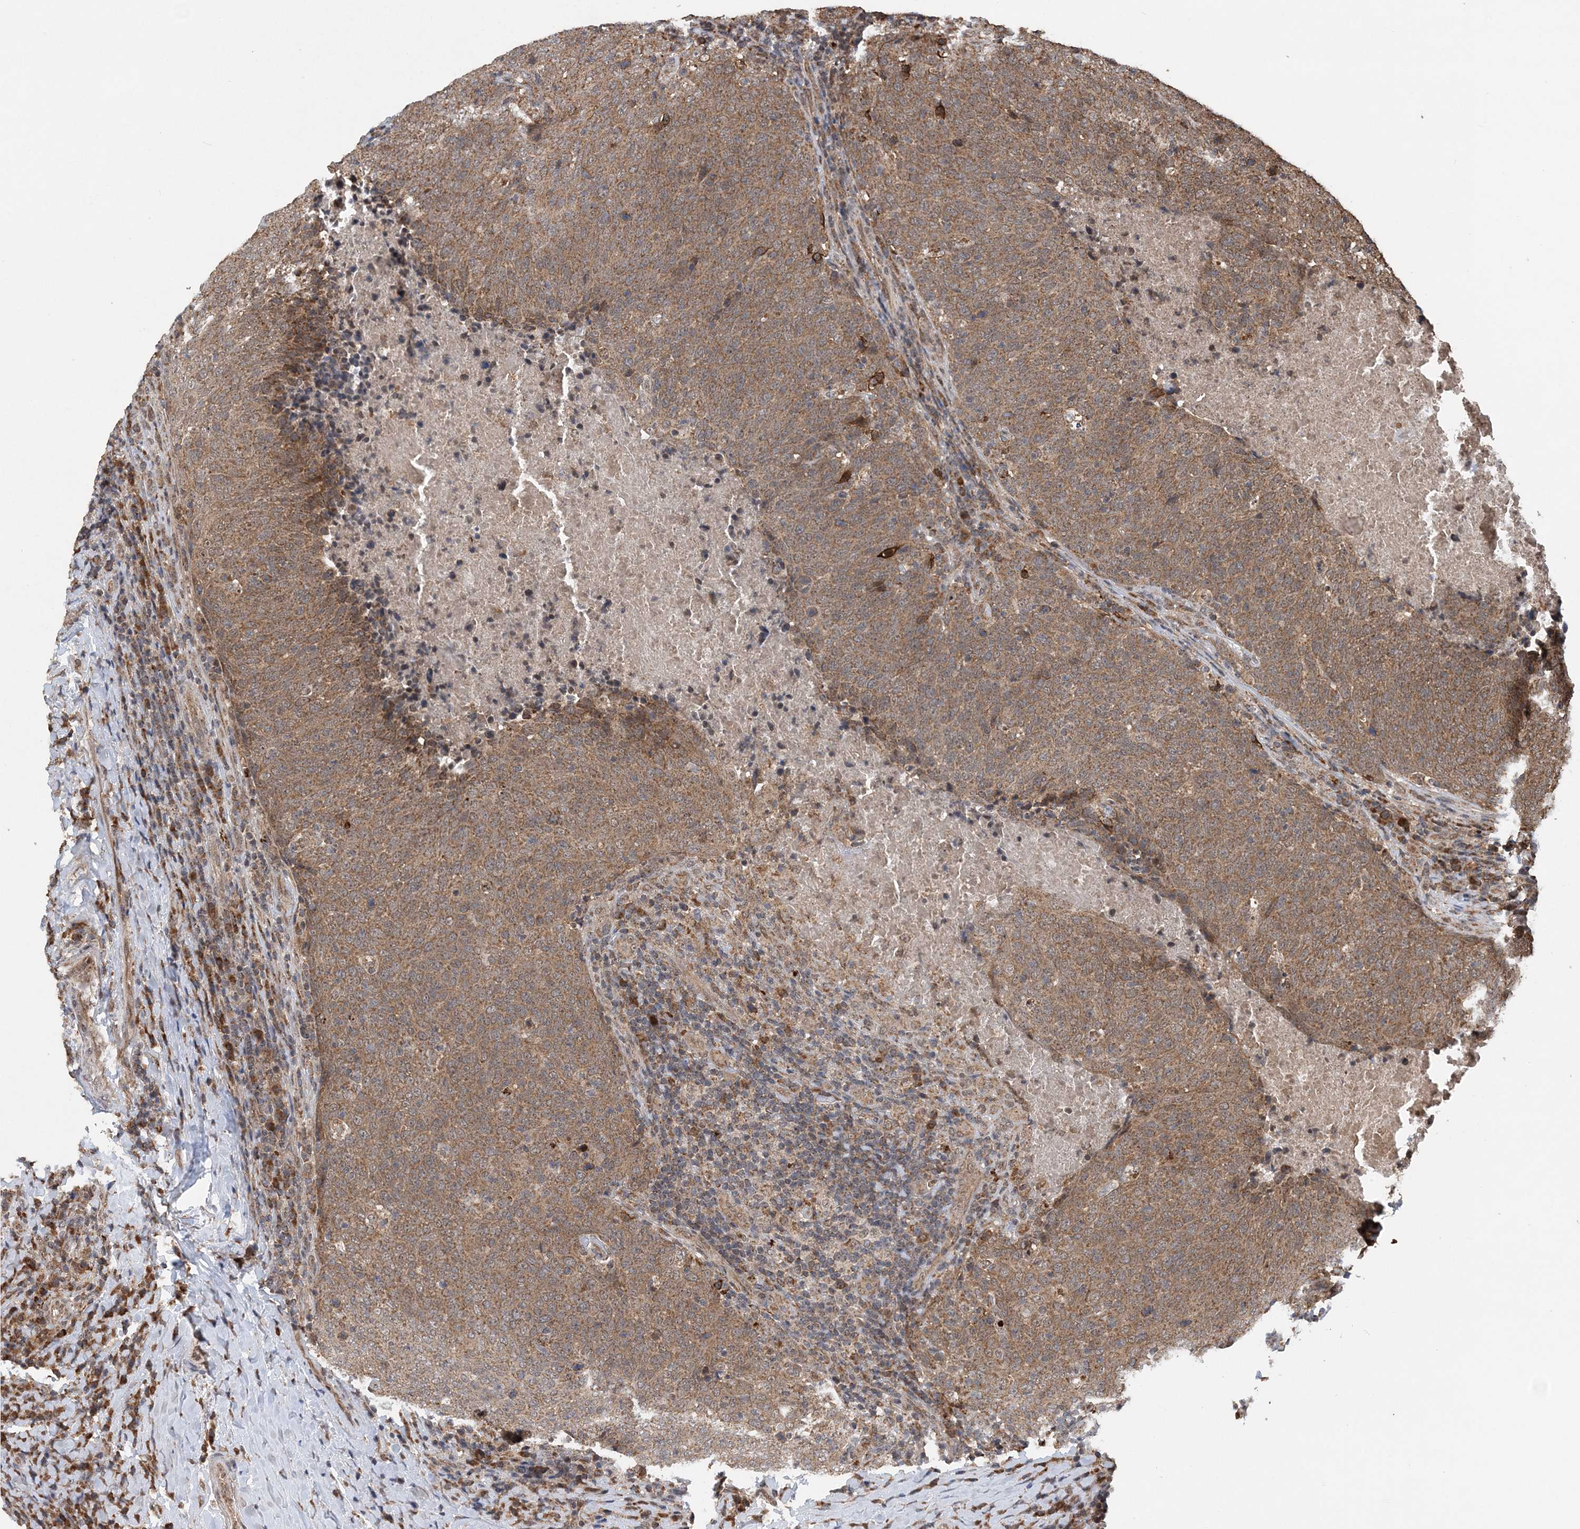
{"staining": {"intensity": "moderate", "quantity": ">75%", "location": "cytoplasmic/membranous"}, "tissue": "head and neck cancer", "cell_type": "Tumor cells", "image_type": "cancer", "snomed": [{"axis": "morphology", "description": "Squamous cell carcinoma, NOS"}, {"axis": "morphology", "description": "Squamous cell carcinoma, metastatic, NOS"}, {"axis": "topography", "description": "Lymph node"}, {"axis": "topography", "description": "Head-Neck"}], "caption": "High-power microscopy captured an IHC micrograph of head and neck squamous cell carcinoma, revealing moderate cytoplasmic/membranous expression in about >75% of tumor cells.", "gene": "PCBP1", "patient": {"sex": "male", "age": 62}}